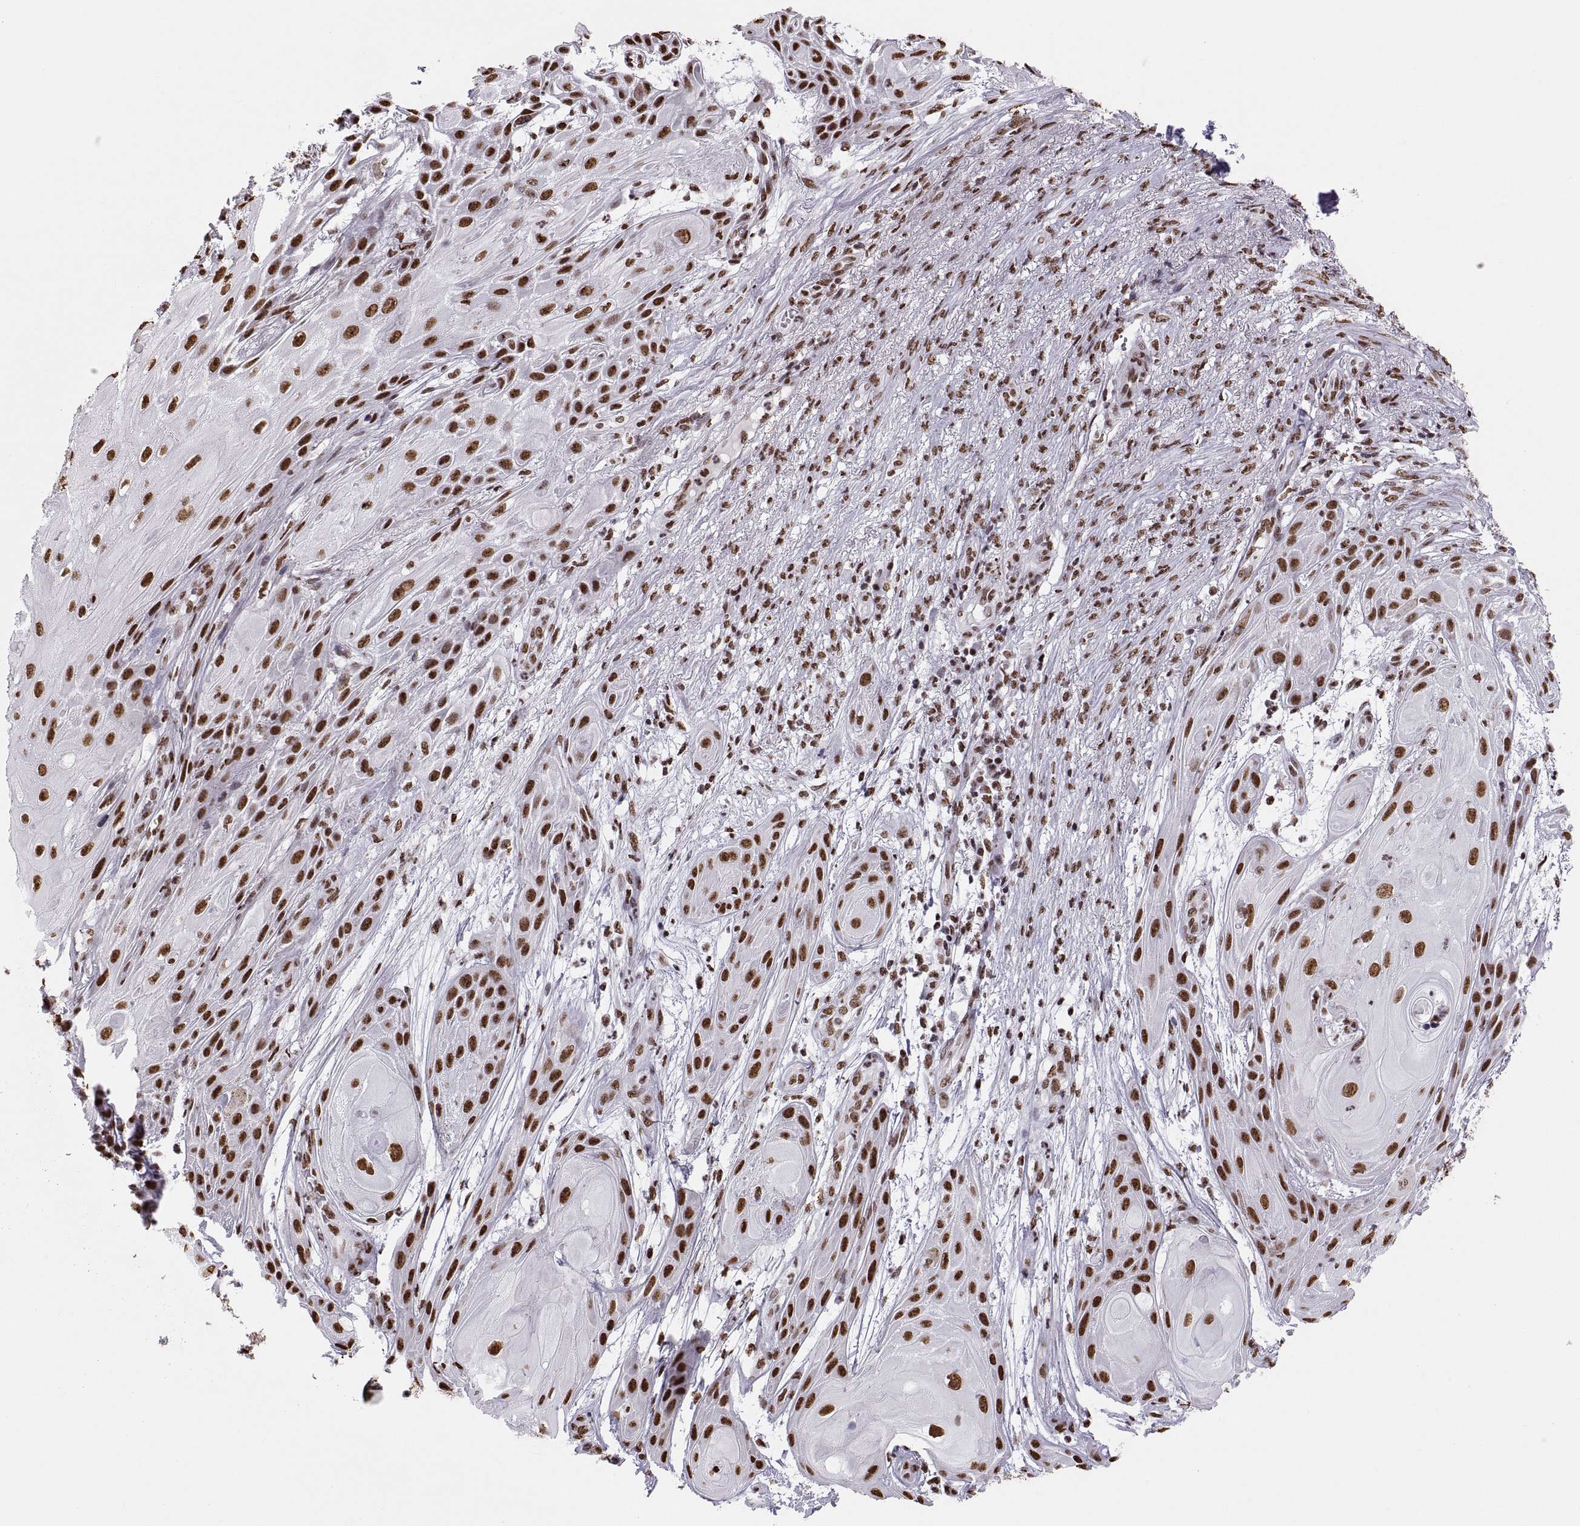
{"staining": {"intensity": "strong", "quantity": "25%-75%", "location": "nuclear"}, "tissue": "skin cancer", "cell_type": "Tumor cells", "image_type": "cancer", "snomed": [{"axis": "morphology", "description": "Squamous cell carcinoma, NOS"}, {"axis": "topography", "description": "Skin"}], "caption": "Immunohistochemistry (IHC) staining of skin squamous cell carcinoma, which demonstrates high levels of strong nuclear expression in about 25%-75% of tumor cells indicating strong nuclear protein expression. The staining was performed using DAB (brown) for protein detection and nuclei were counterstained in hematoxylin (blue).", "gene": "SNAI1", "patient": {"sex": "male", "age": 62}}